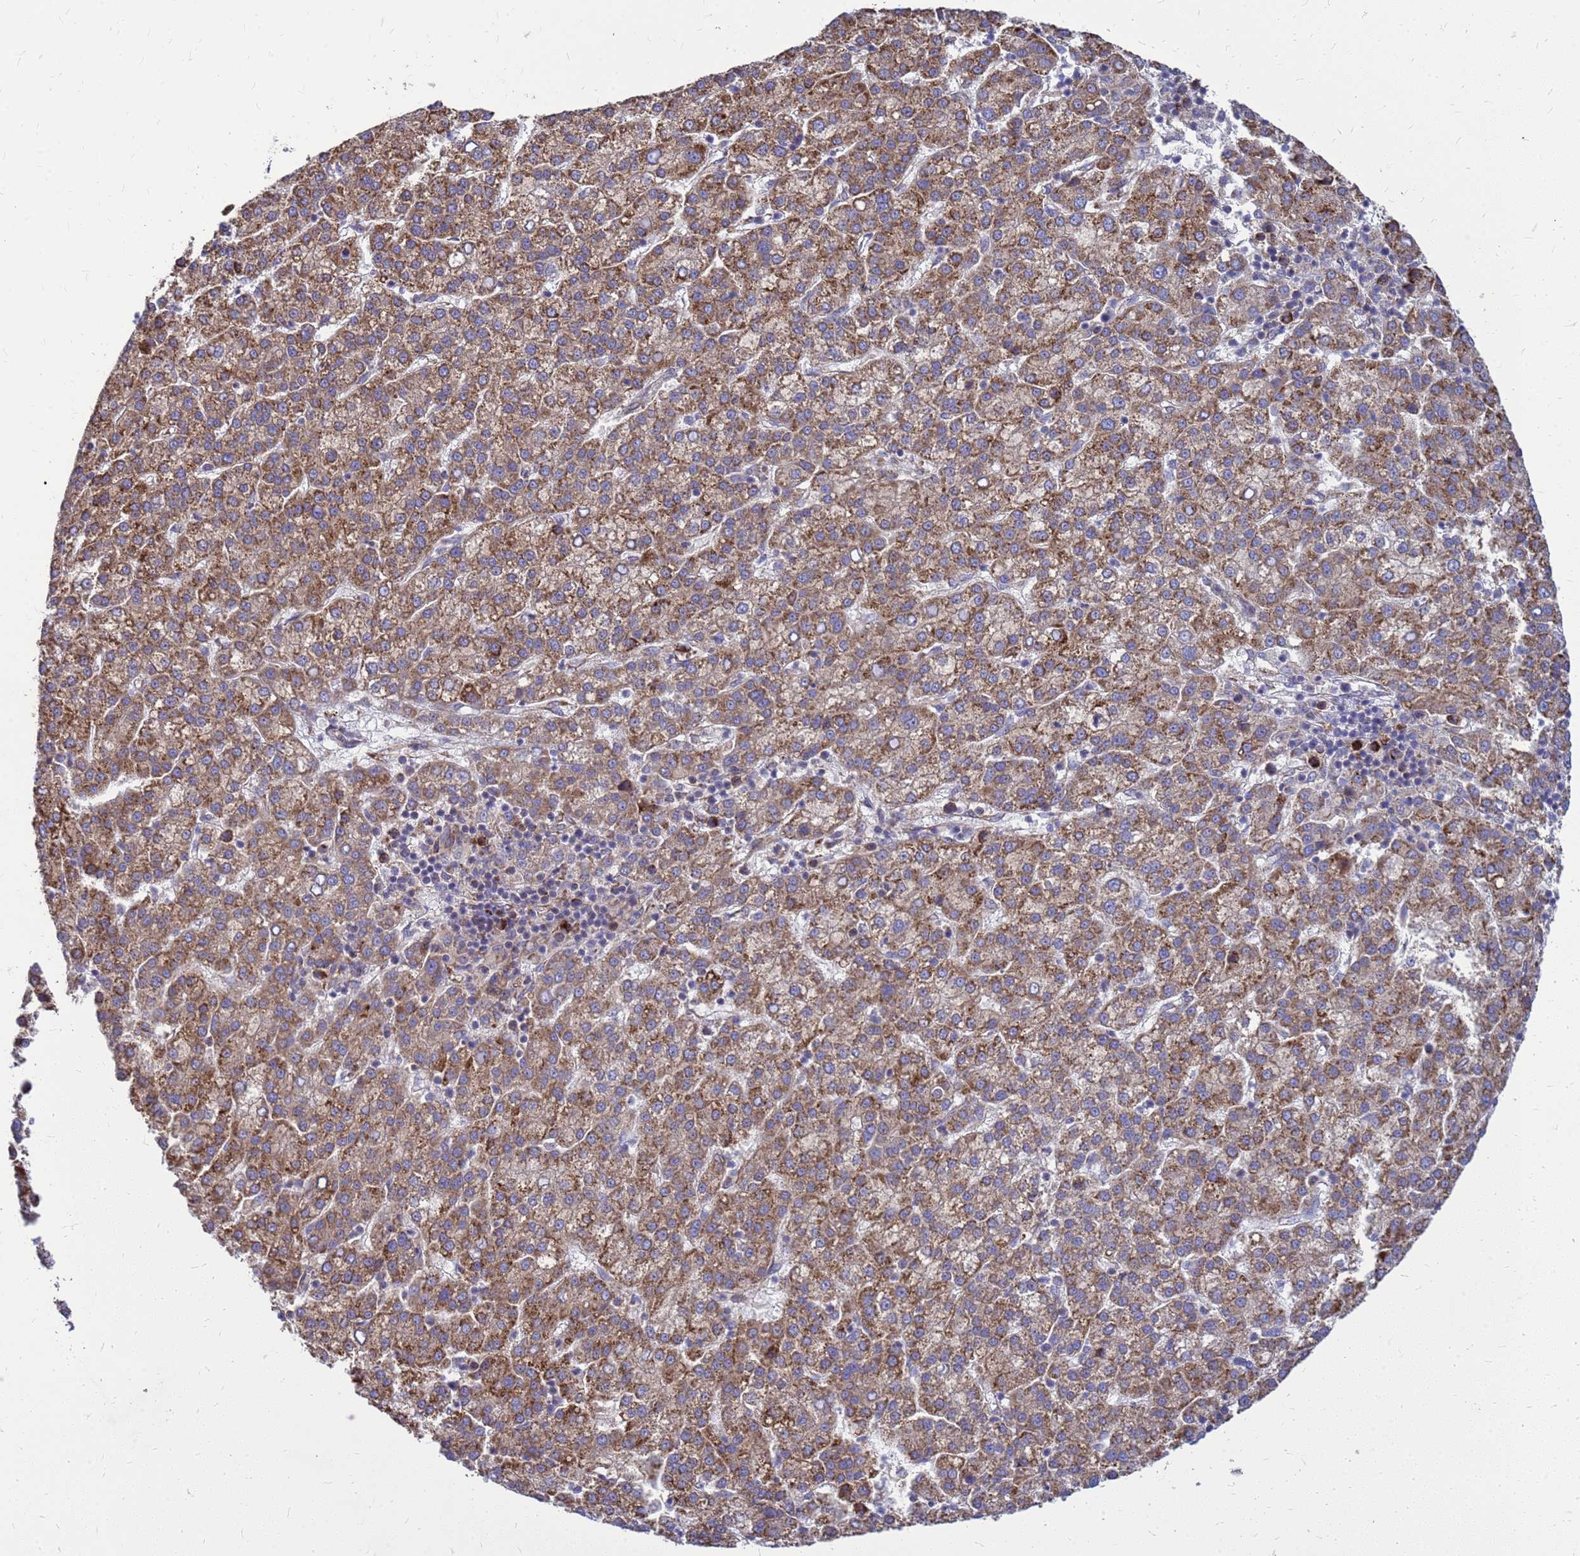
{"staining": {"intensity": "moderate", "quantity": ">75%", "location": "cytoplasmic/membranous"}, "tissue": "liver cancer", "cell_type": "Tumor cells", "image_type": "cancer", "snomed": [{"axis": "morphology", "description": "Carcinoma, Hepatocellular, NOS"}, {"axis": "topography", "description": "Liver"}], "caption": "High-magnification brightfield microscopy of hepatocellular carcinoma (liver) stained with DAB (3,3'-diaminobenzidine) (brown) and counterstained with hematoxylin (blue). tumor cells exhibit moderate cytoplasmic/membranous staining is present in approximately>75% of cells. Using DAB (3,3'-diaminobenzidine) (brown) and hematoxylin (blue) stains, captured at high magnification using brightfield microscopy.", "gene": "FSTL4", "patient": {"sex": "female", "age": 58}}